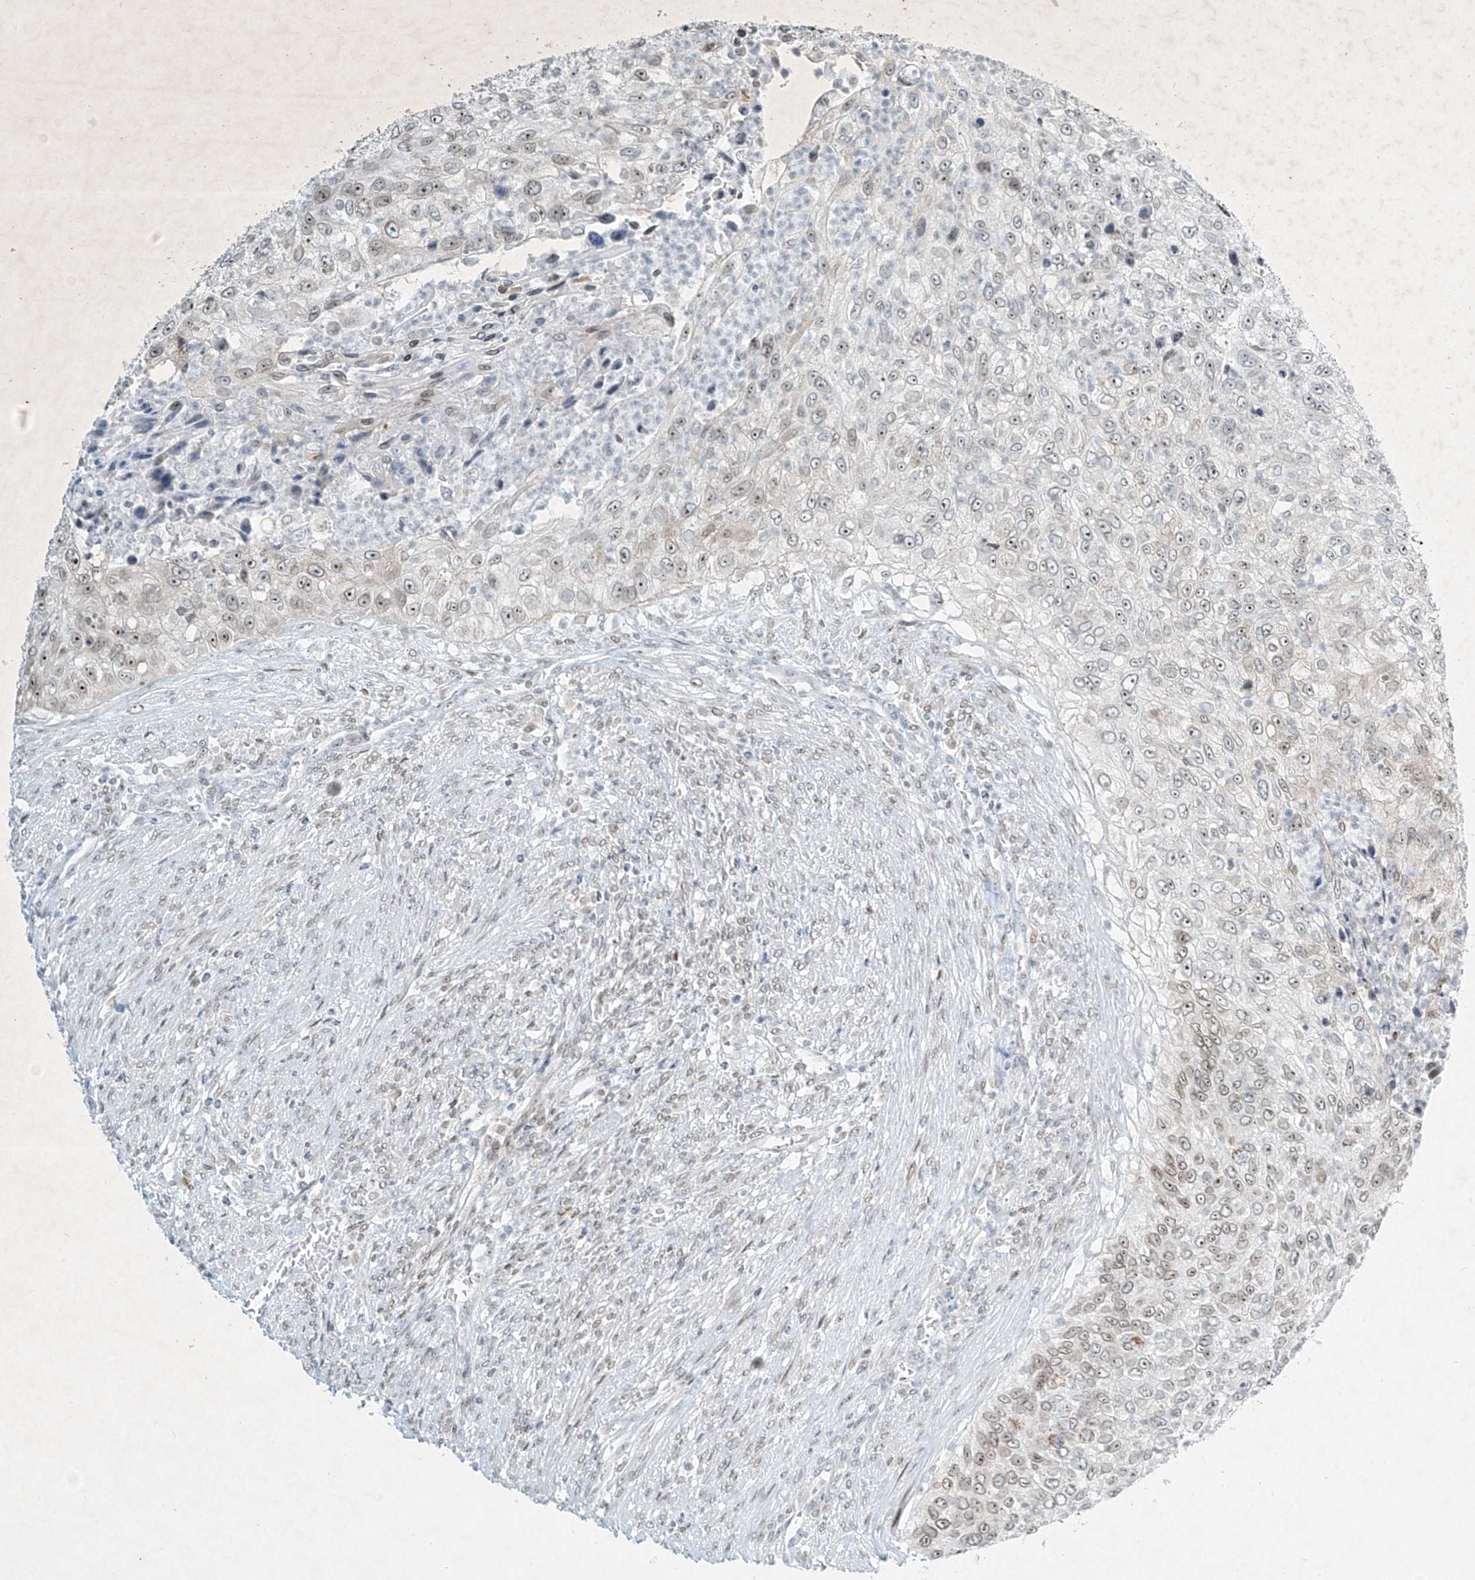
{"staining": {"intensity": "moderate", "quantity": "25%-75%", "location": "nuclear"}, "tissue": "urothelial cancer", "cell_type": "Tumor cells", "image_type": "cancer", "snomed": [{"axis": "morphology", "description": "Urothelial carcinoma, High grade"}, {"axis": "topography", "description": "Urinary bladder"}], "caption": "A brown stain labels moderate nuclear positivity of a protein in high-grade urothelial carcinoma tumor cells.", "gene": "SAMD15", "patient": {"sex": "female", "age": 60}}